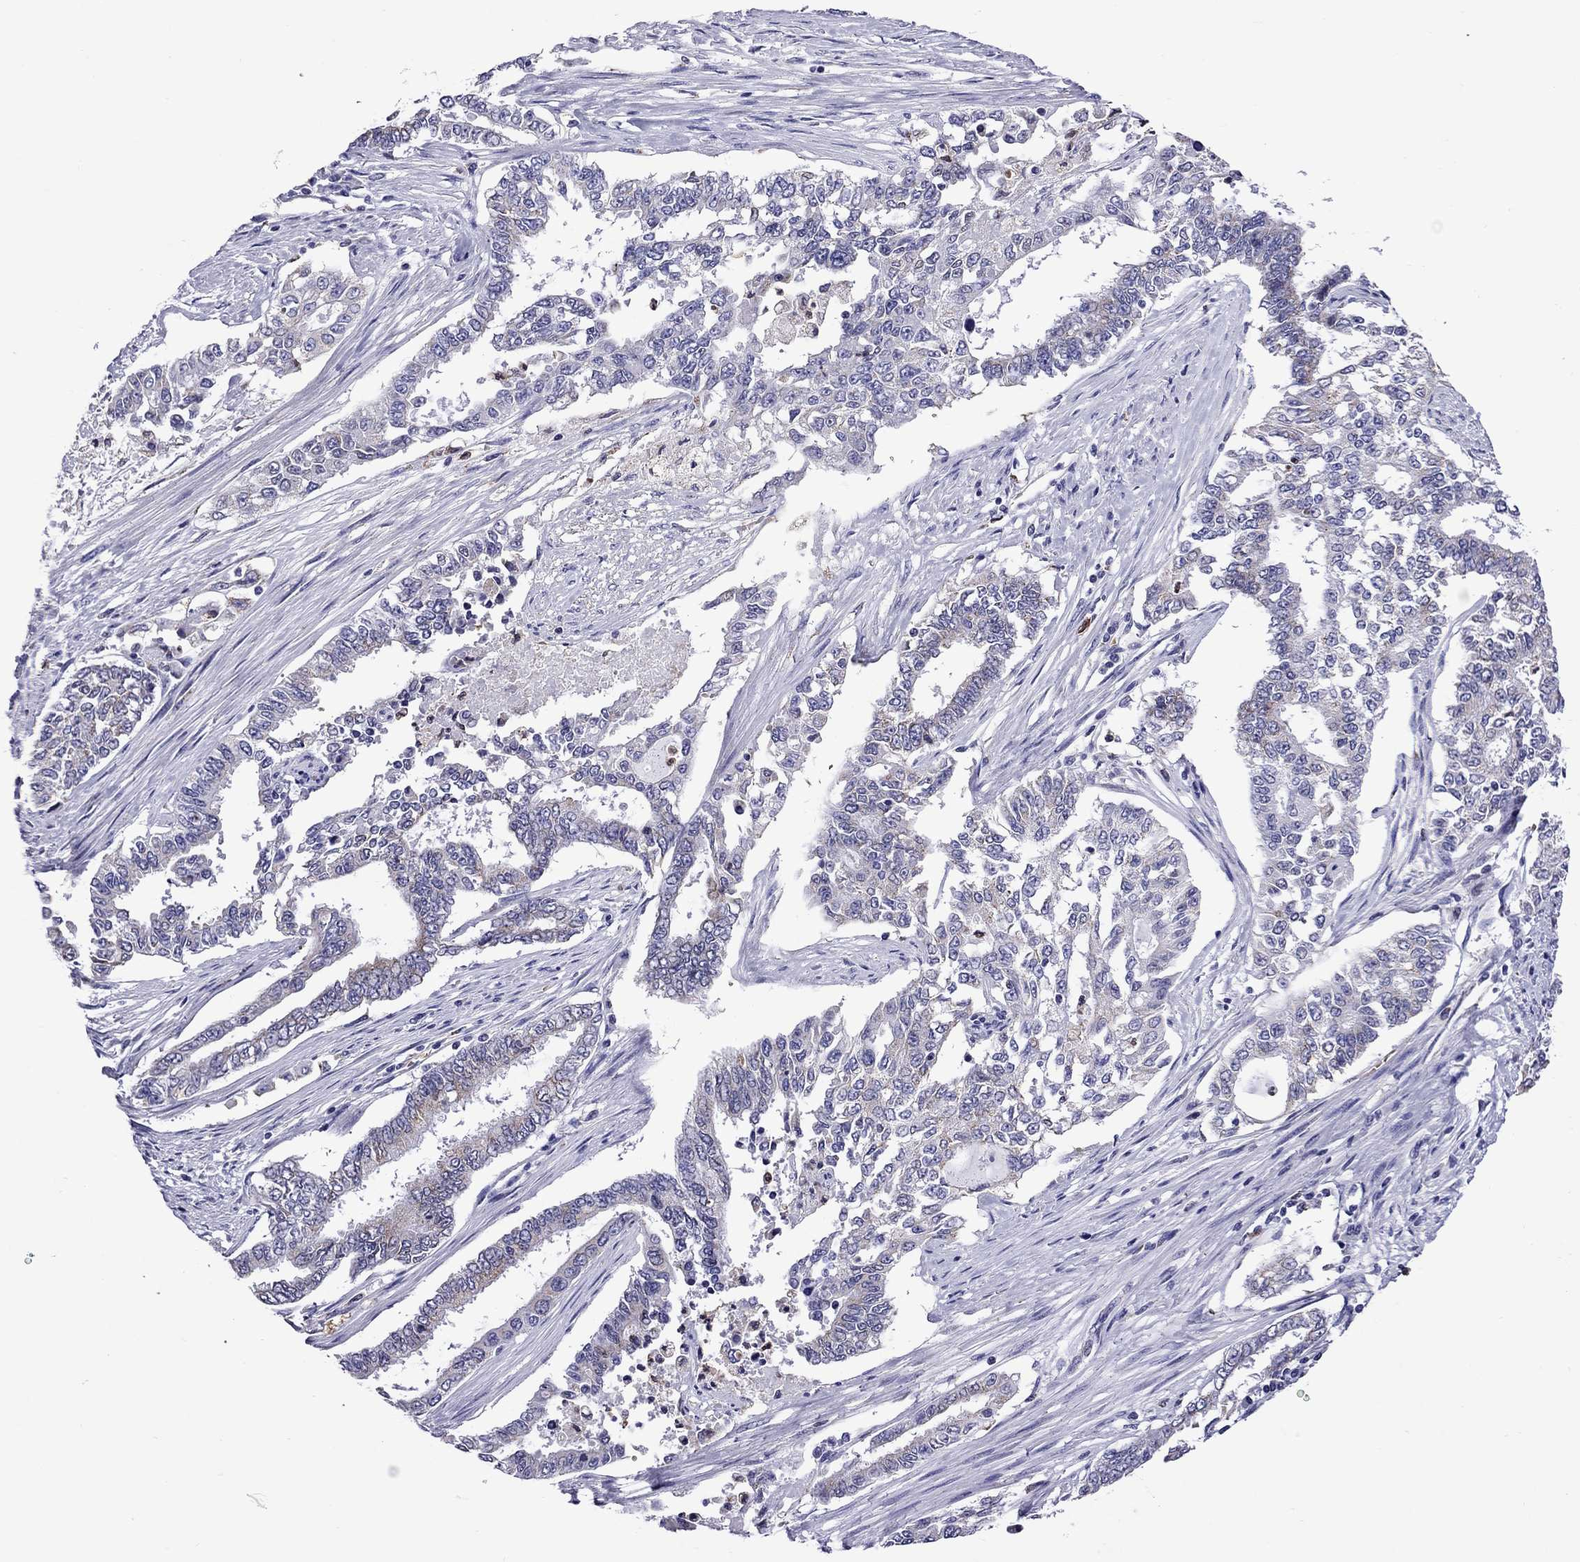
{"staining": {"intensity": "weak", "quantity": "<25%", "location": "cytoplasmic/membranous"}, "tissue": "endometrial cancer", "cell_type": "Tumor cells", "image_type": "cancer", "snomed": [{"axis": "morphology", "description": "Adenocarcinoma, NOS"}, {"axis": "topography", "description": "Uterus"}], "caption": "Tumor cells show no significant protein expression in adenocarcinoma (endometrial). The staining is performed using DAB (3,3'-diaminobenzidine) brown chromogen with nuclei counter-stained in using hematoxylin.", "gene": "SCG2", "patient": {"sex": "female", "age": 59}}